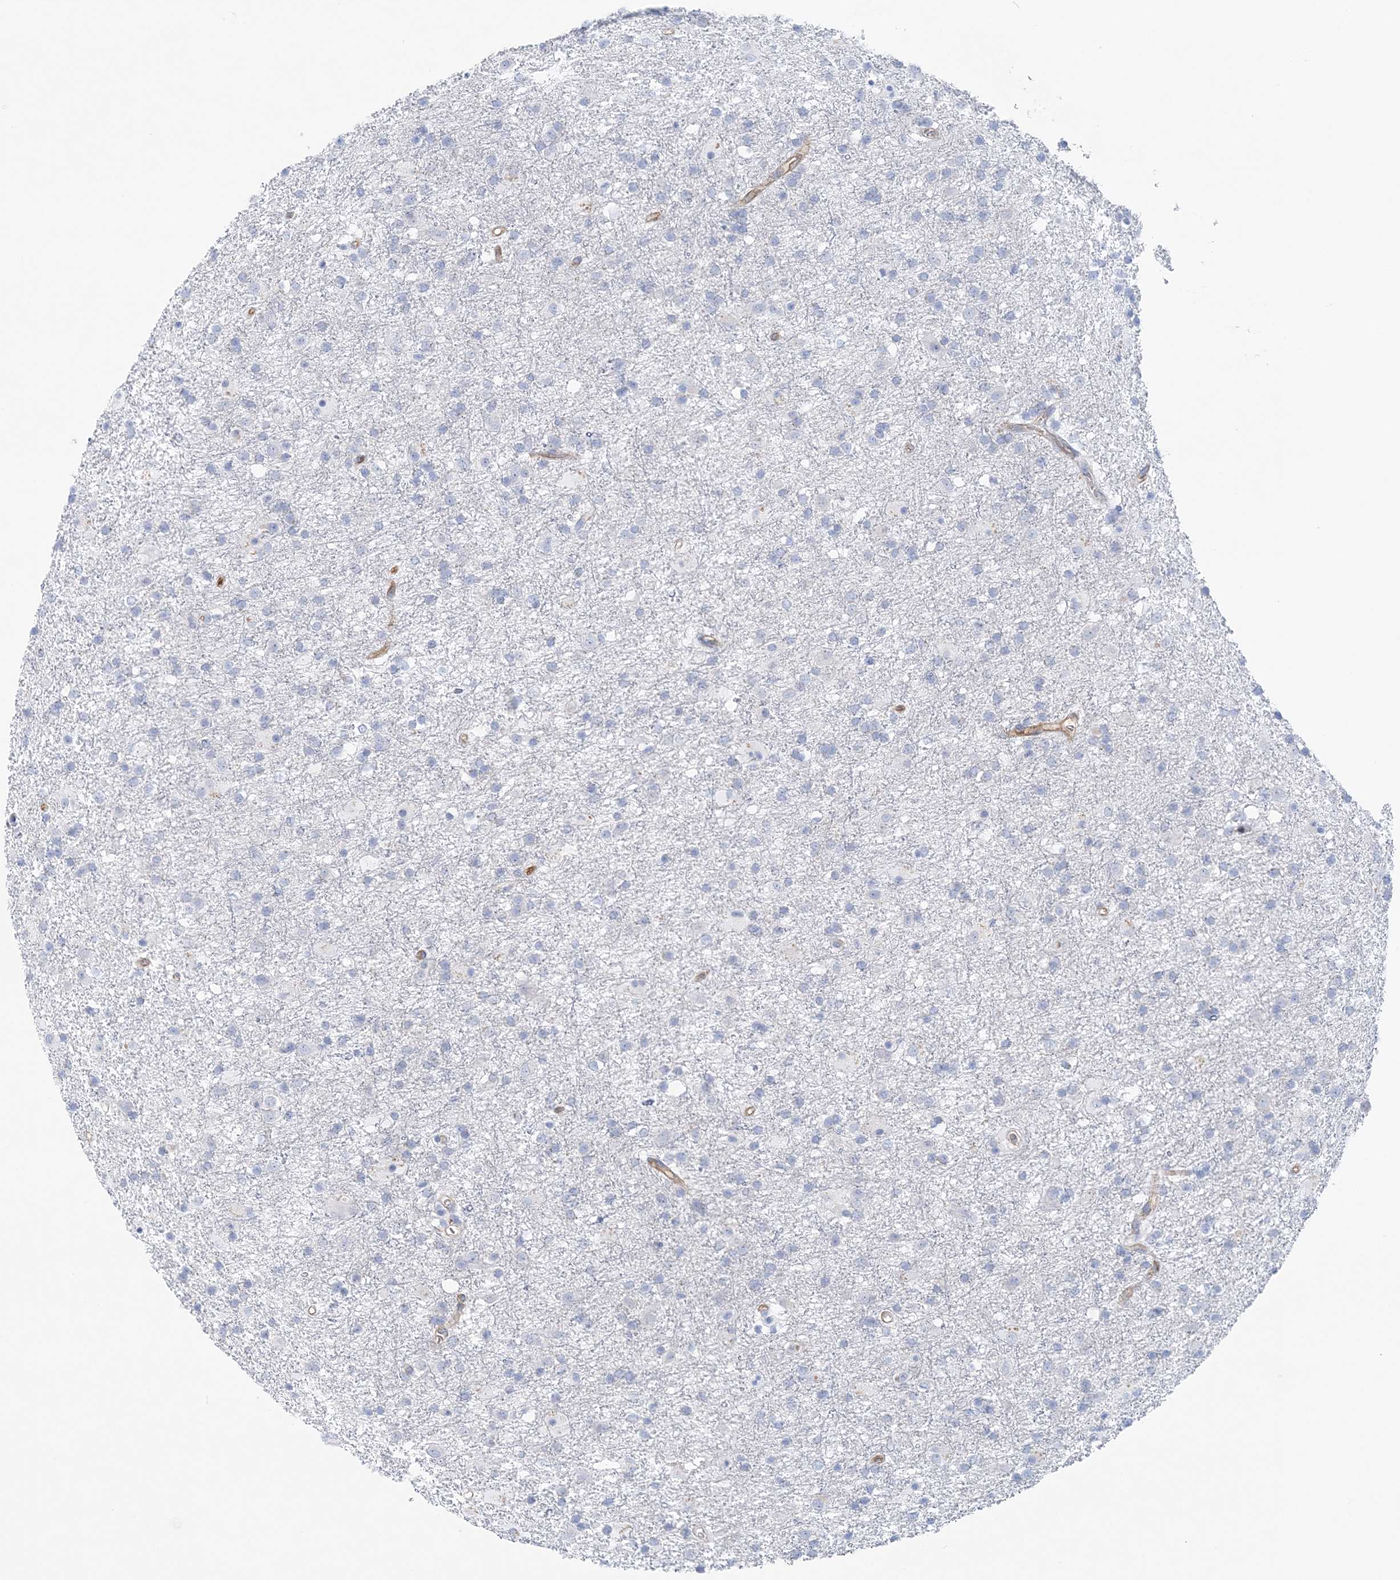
{"staining": {"intensity": "negative", "quantity": "none", "location": "none"}, "tissue": "glioma", "cell_type": "Tumor cells", "image_type": "cancer", "snomed": [{"axis": "morphology", "description": "Glioma, malignant, Low grade"}, {"axis": "topography", "description": "Brain"}], "caption": "High power microscopy image of an immunohistochemistry (IHC) photomicrograph of low-grade glioma (malignant), revealing no significant expression in tumor cells.", "gene": "SLC5A6", "patient": {"sex": "male", "age": 65}}